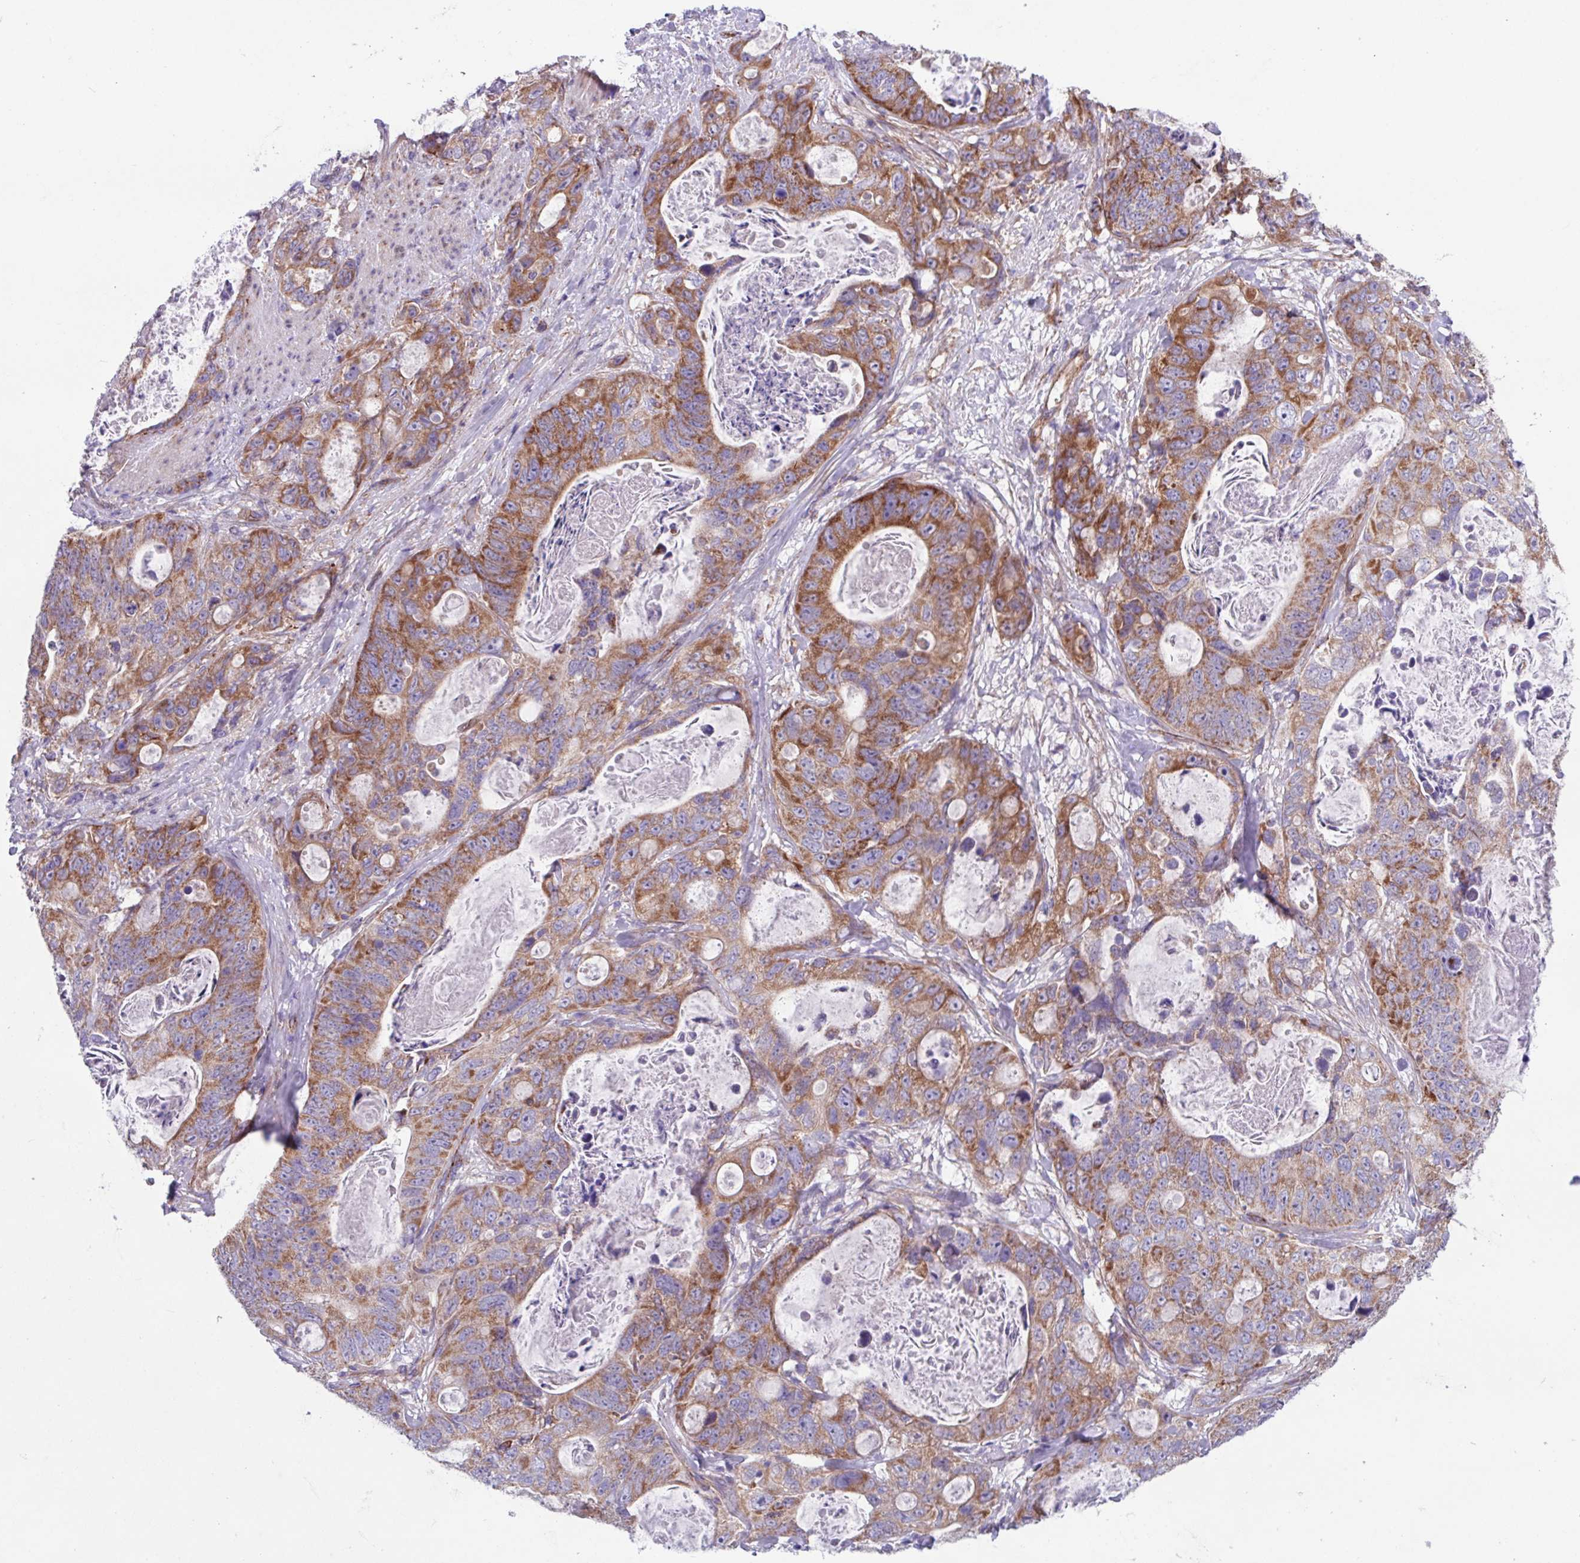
{"staining": {"intensity": "moderate", "quantity": ">75%", "location": "cytoplasmic/membranous"}, "tissue": "stomach cancer", "cell_type": "Tumor cells", "image_type": "cancer", "snomed": [{"axis": "morphology", "description": "Normal tissue, NOS"}, {"axis": "morphology", "description": "Adenocarcinoma, NOS"}, {"axis": "topography", "description": "Stomach"}], "caption": "Immunohistochemical staining of human stomach cancer shows medium levels of moderate cytoplasmic/membranous expression in about >75% of tumor cells.", "gene": "OTULIN", "patient": {"sex": "female", "age": 89}}